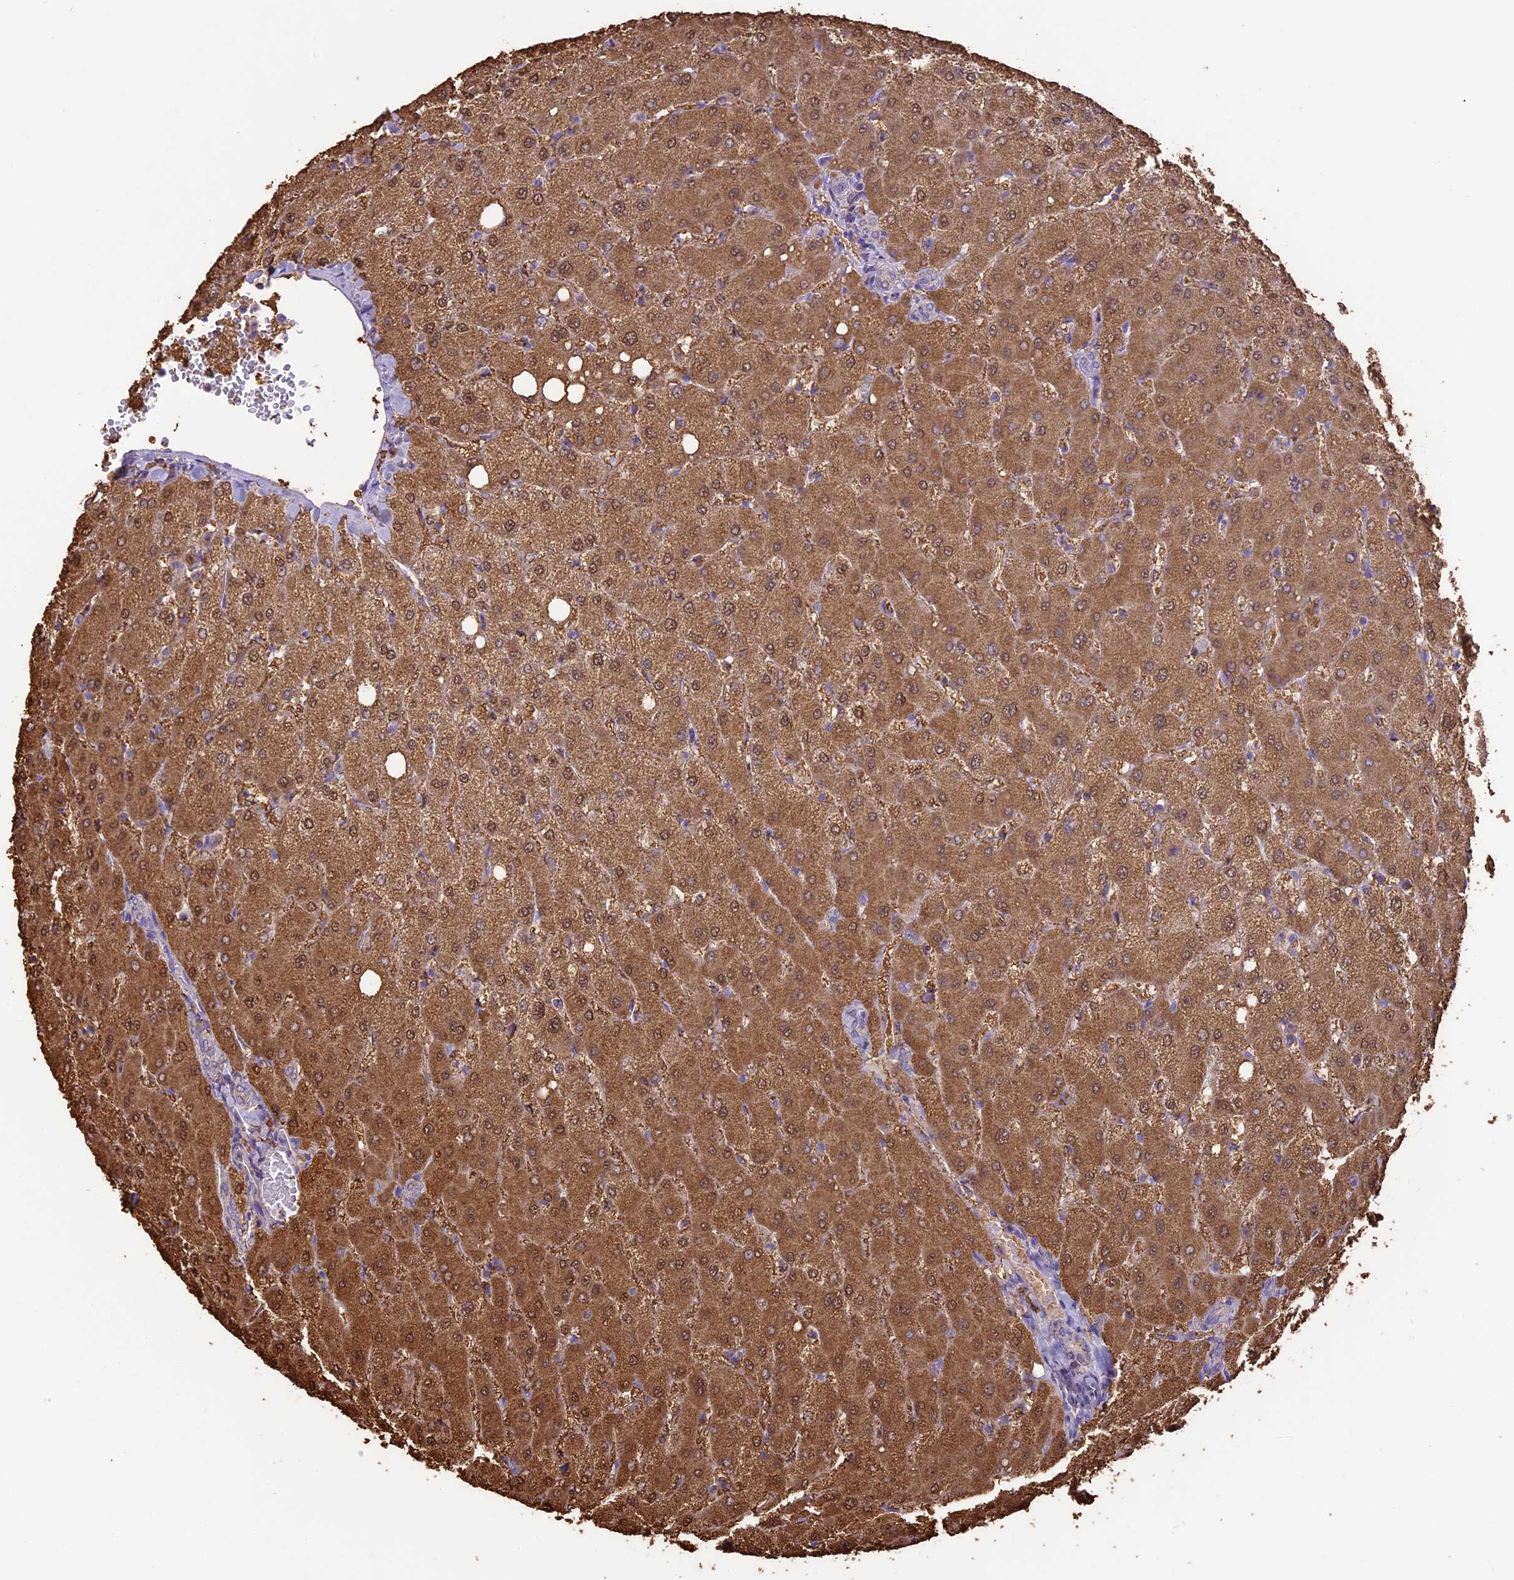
{"staining": {"intensity": "negative", "quantity": "none", "location": "none"}, "tissue": "liver", "cell_type": "Cholangiocytes", "image_type": "normal", "snomed": [{"axis": "morphology", "description": "Normal tissue, NOS"}, {"axis": "topography", "description": "Liver"}], "caption": "An IHC image of benign liver is shown. There is no staining in cholangiocytes of liver.", "gene": "ARHGAP19", "patient": {"sex": "female", "age": 54}}